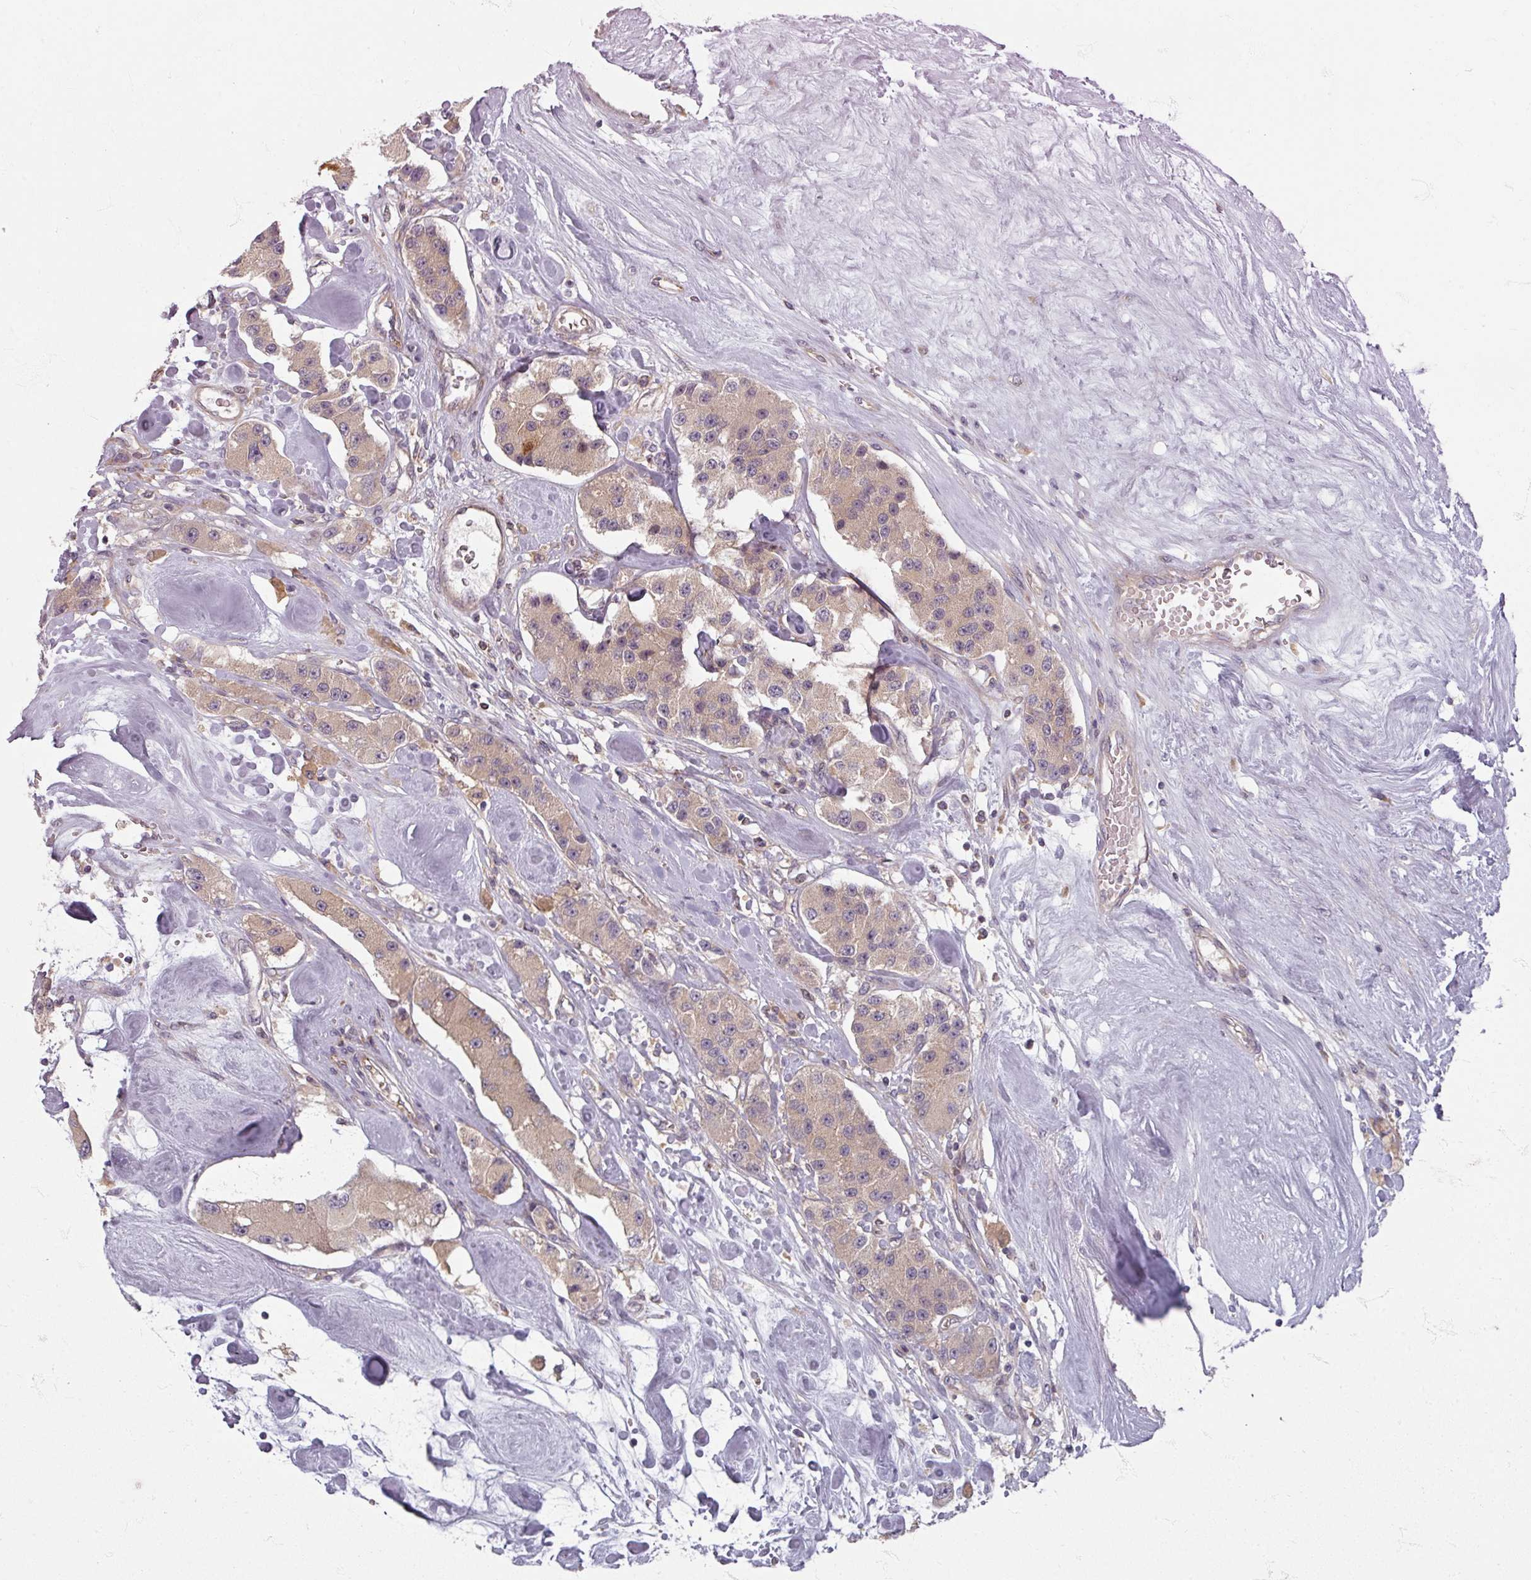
{"staining": {"intensity": "weak", "quantity": "25%-75%", "location": "cytoplasmic/membranous"}, "tissue": "carcinoid", "cell_type": "Tumor cells", "image_type": "cancer", "snomed": [{"axis": "morphology", "description": "Carcinoid, malignant, NOS"}, {"axis": "topography", "description": "Pancreas"}], "caption": "Brown immunohistochemical staining in human carcinoid exhibits weak cytoplasmic/membranous expression in approximately 25%-75% of tumor cells.", "gene": "STAM", "patient": {"sex": "male", "age": 41}}